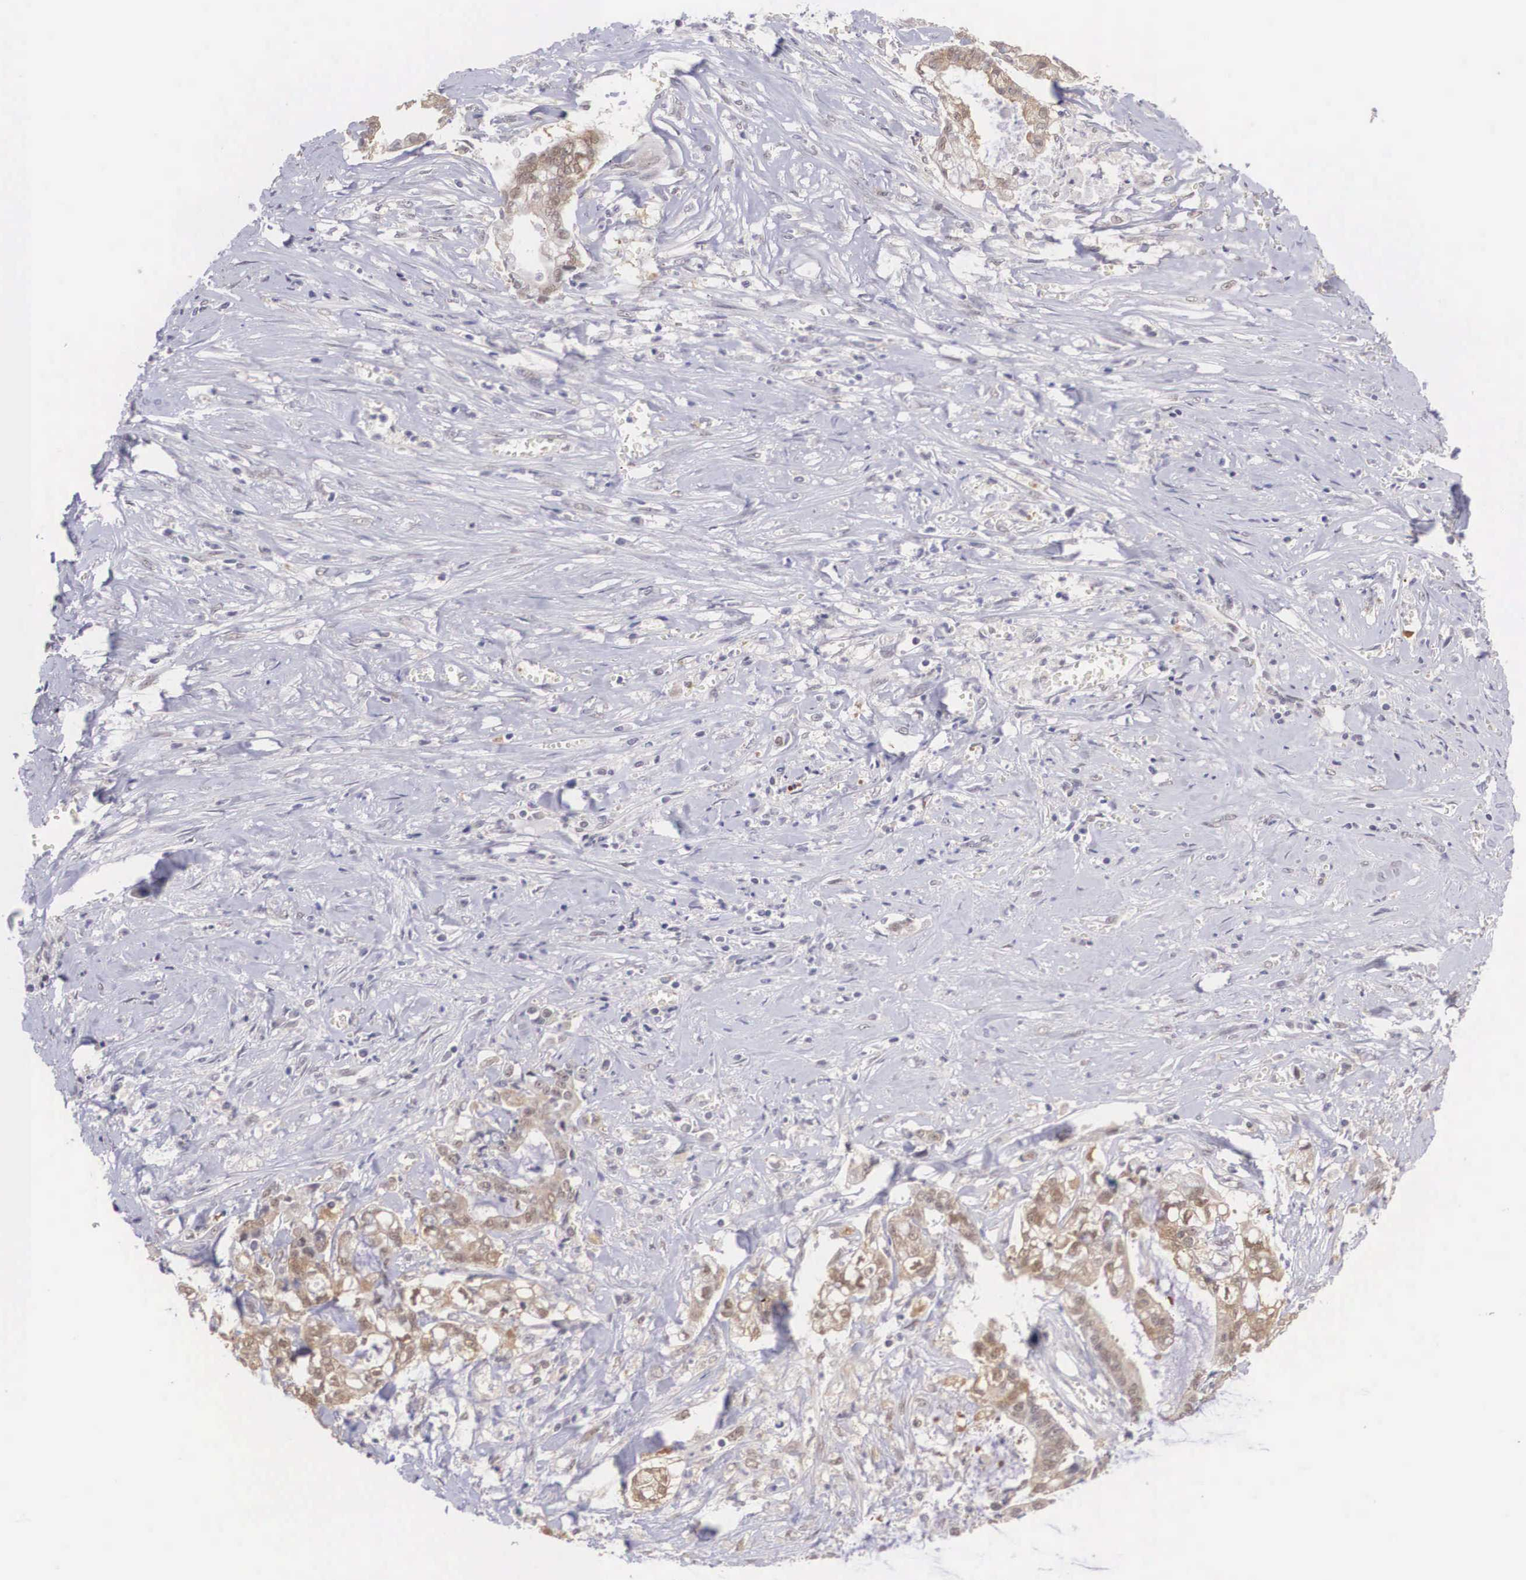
{"staining": {"intensity": "moderate", "quantity": "25%-75%", "location": "cytoplasmic/membranous,nuclear"}, "tissue": "liver cancer", "cell_type": "Tumor cells", "image_type": "cancer", "snomed": [{"axis": "morphology", "description": "Cholangiocarcinoma"}, {"axis": "topography", "description": "Liver"}], "caption": "Immunohistochemical staining of liver cancer (cholangiocarcinoma) shows medium levels of moderate cytoplasmic/membranous and nuclear protein positivity in about 25%-75% of tumor cells. Using DAB (brown) and hematoxylin (blue) stains, captured at high magnification using brightfield microscopy.", "gene": "NINL", "patient": {"sex": "male", "age": 57}}